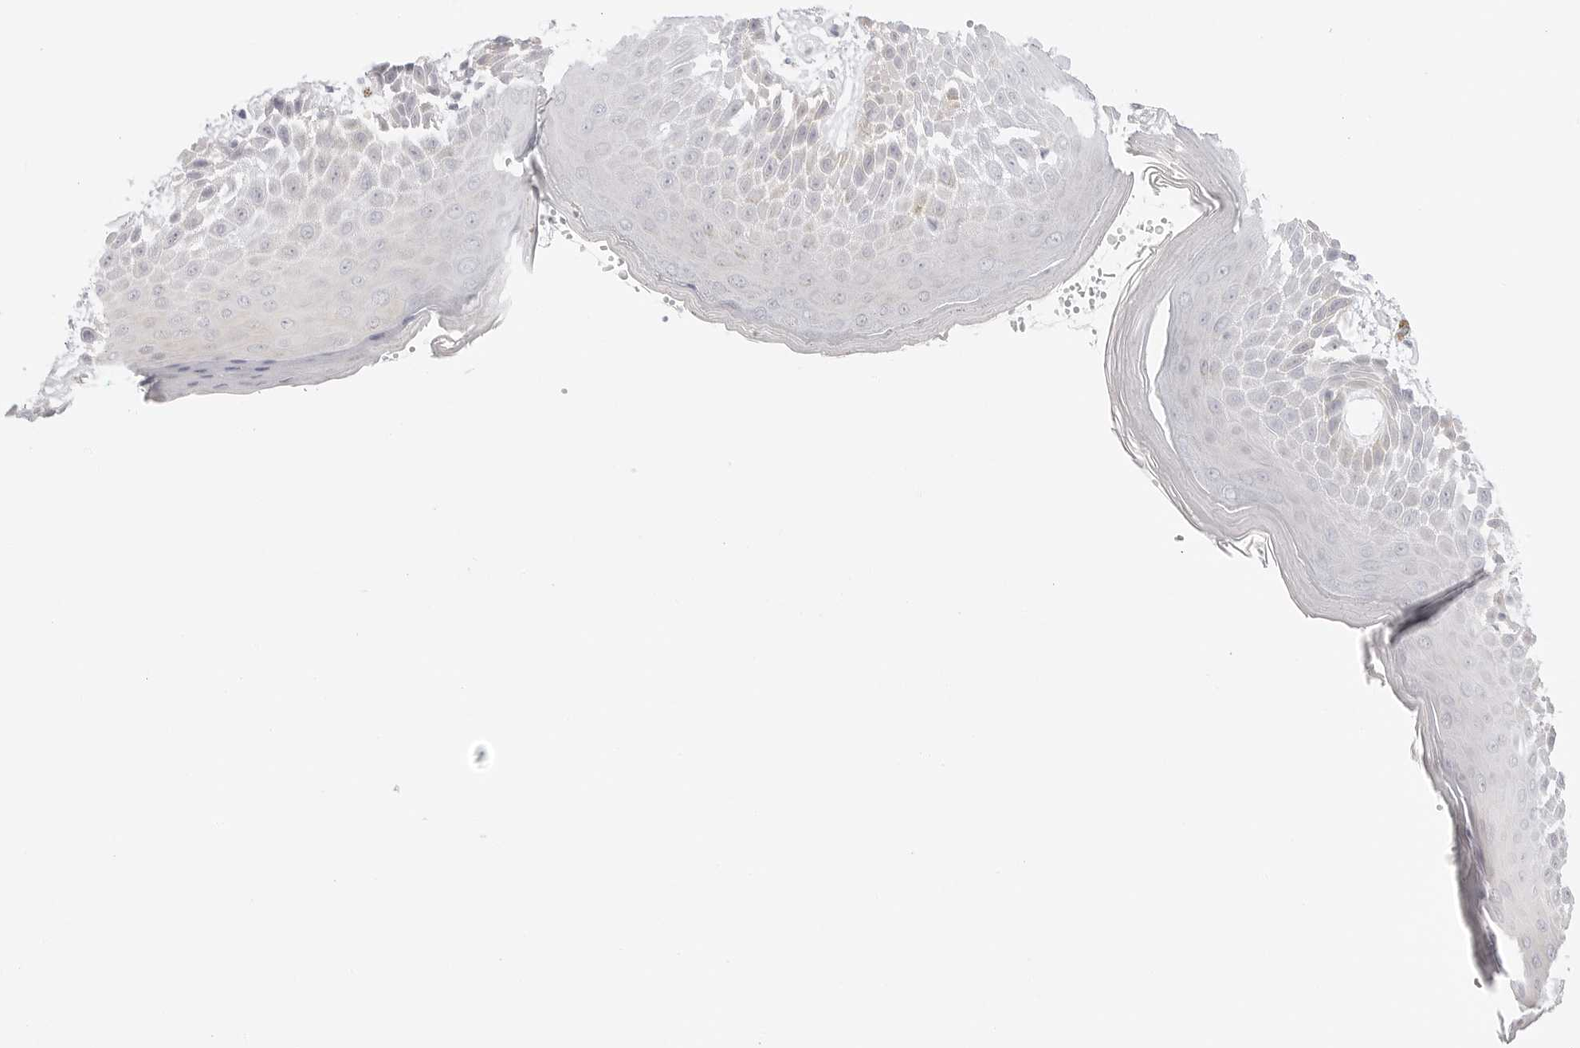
{"staining": {"intensity": "moderate", "quantity": "<25%", "location": "cytoplasmic/membranous"}, "tissue": "skin", "cell_type": "Epidermal cells", "image_type": "normal", "snomed": [{"axis": "morphology", "description": "Normal tissue, NOS"}, {"axis": "topography", "description": "Anal"}], "caption": "Immunohistochemistry of unremarkable skin demonstrates low levels of moderate cytoplasmic/membranous expression in approximately <25% of epidermal cells.", "gene": "HMGCS2", "patient": {"sex": "male", "age": 74}}